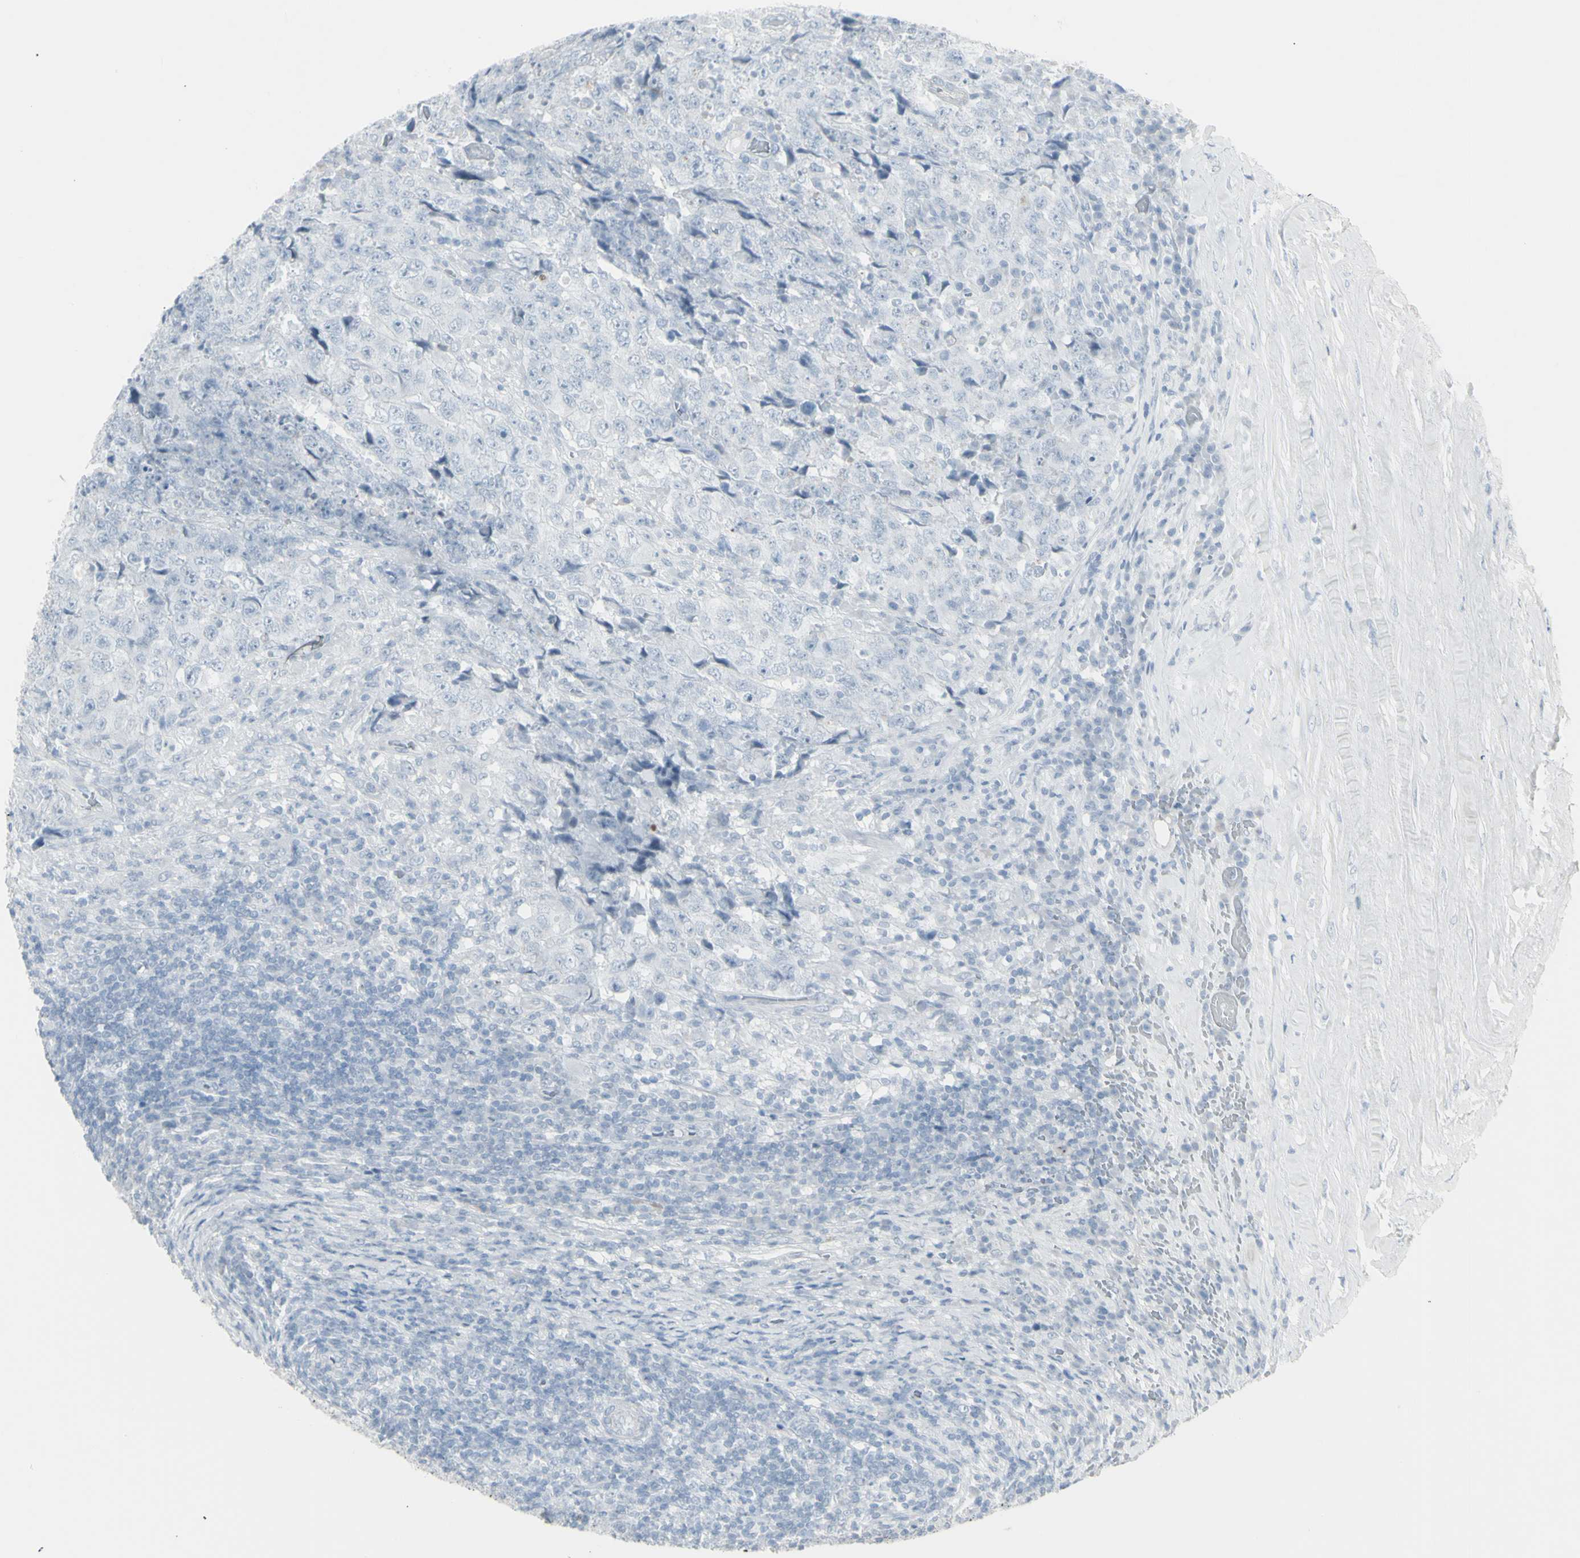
{"staining": {"intensity": "negative", "quantity": "none", "location": "none"}, "tissue": "testis cancer", "cell_type": "Tumor cells", "image_type": "cancer", "snomed": [{"axis": "morphology", "description": "Necrosis, NOS"}, {"axis": "morphology", "description": "Carcinoma, Embryonal, NOS"}, {"axis": "topography", "description": "Testis"}], "caption": "The immunohistochemistry (IHC) image has no significant staining in tumor cells of testis cancer tissue.", "gene": "YBX2", "patient": {"sex": "male", "age": 19}}